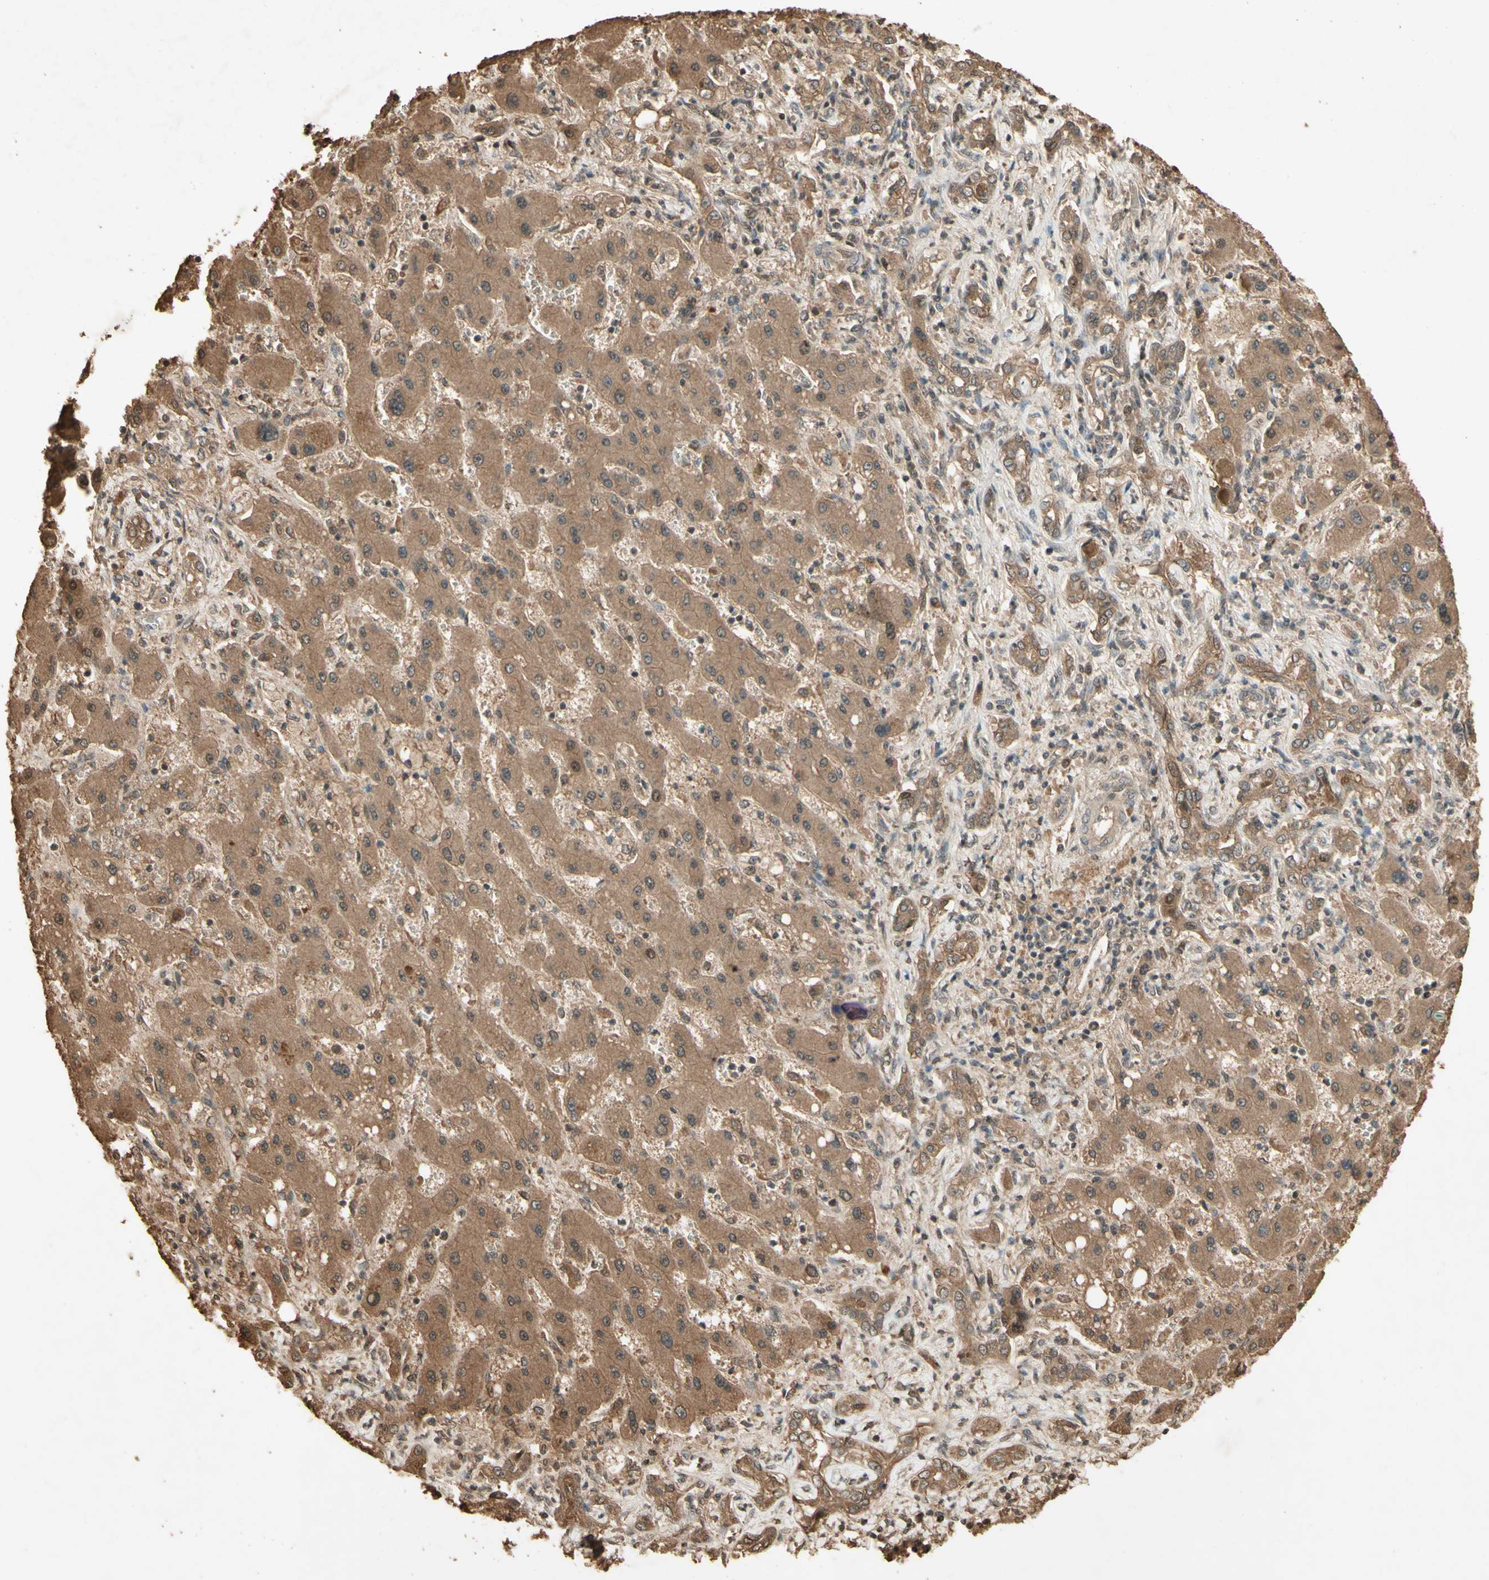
{"staining": {"intensity": "moderate", "quantity": ">75%", "location": "cytoplasmic/membranous"}, "tissue": "liver cancer", "cell_type": "Tumor cells", "image_type": "cancer", "snomed": [{"axis": "morphology", "description": "Cholangiocarcinoma"}, {"axis": "topography", "description": "Liver"}], "caption": "Tumor cells show medium levels of moderate cytoplasmic/membranous expression in approximately >75% of cells in human liver cholangiocarcinoma. The protein is stained brown, and the nuclei are stained in blue (DAB (3,3'-diaminobenzidine) IHC with brightfield microscopy, high magnification).", "gene": "SMAD9", "patient": {"sex": "male", "age": 50}}